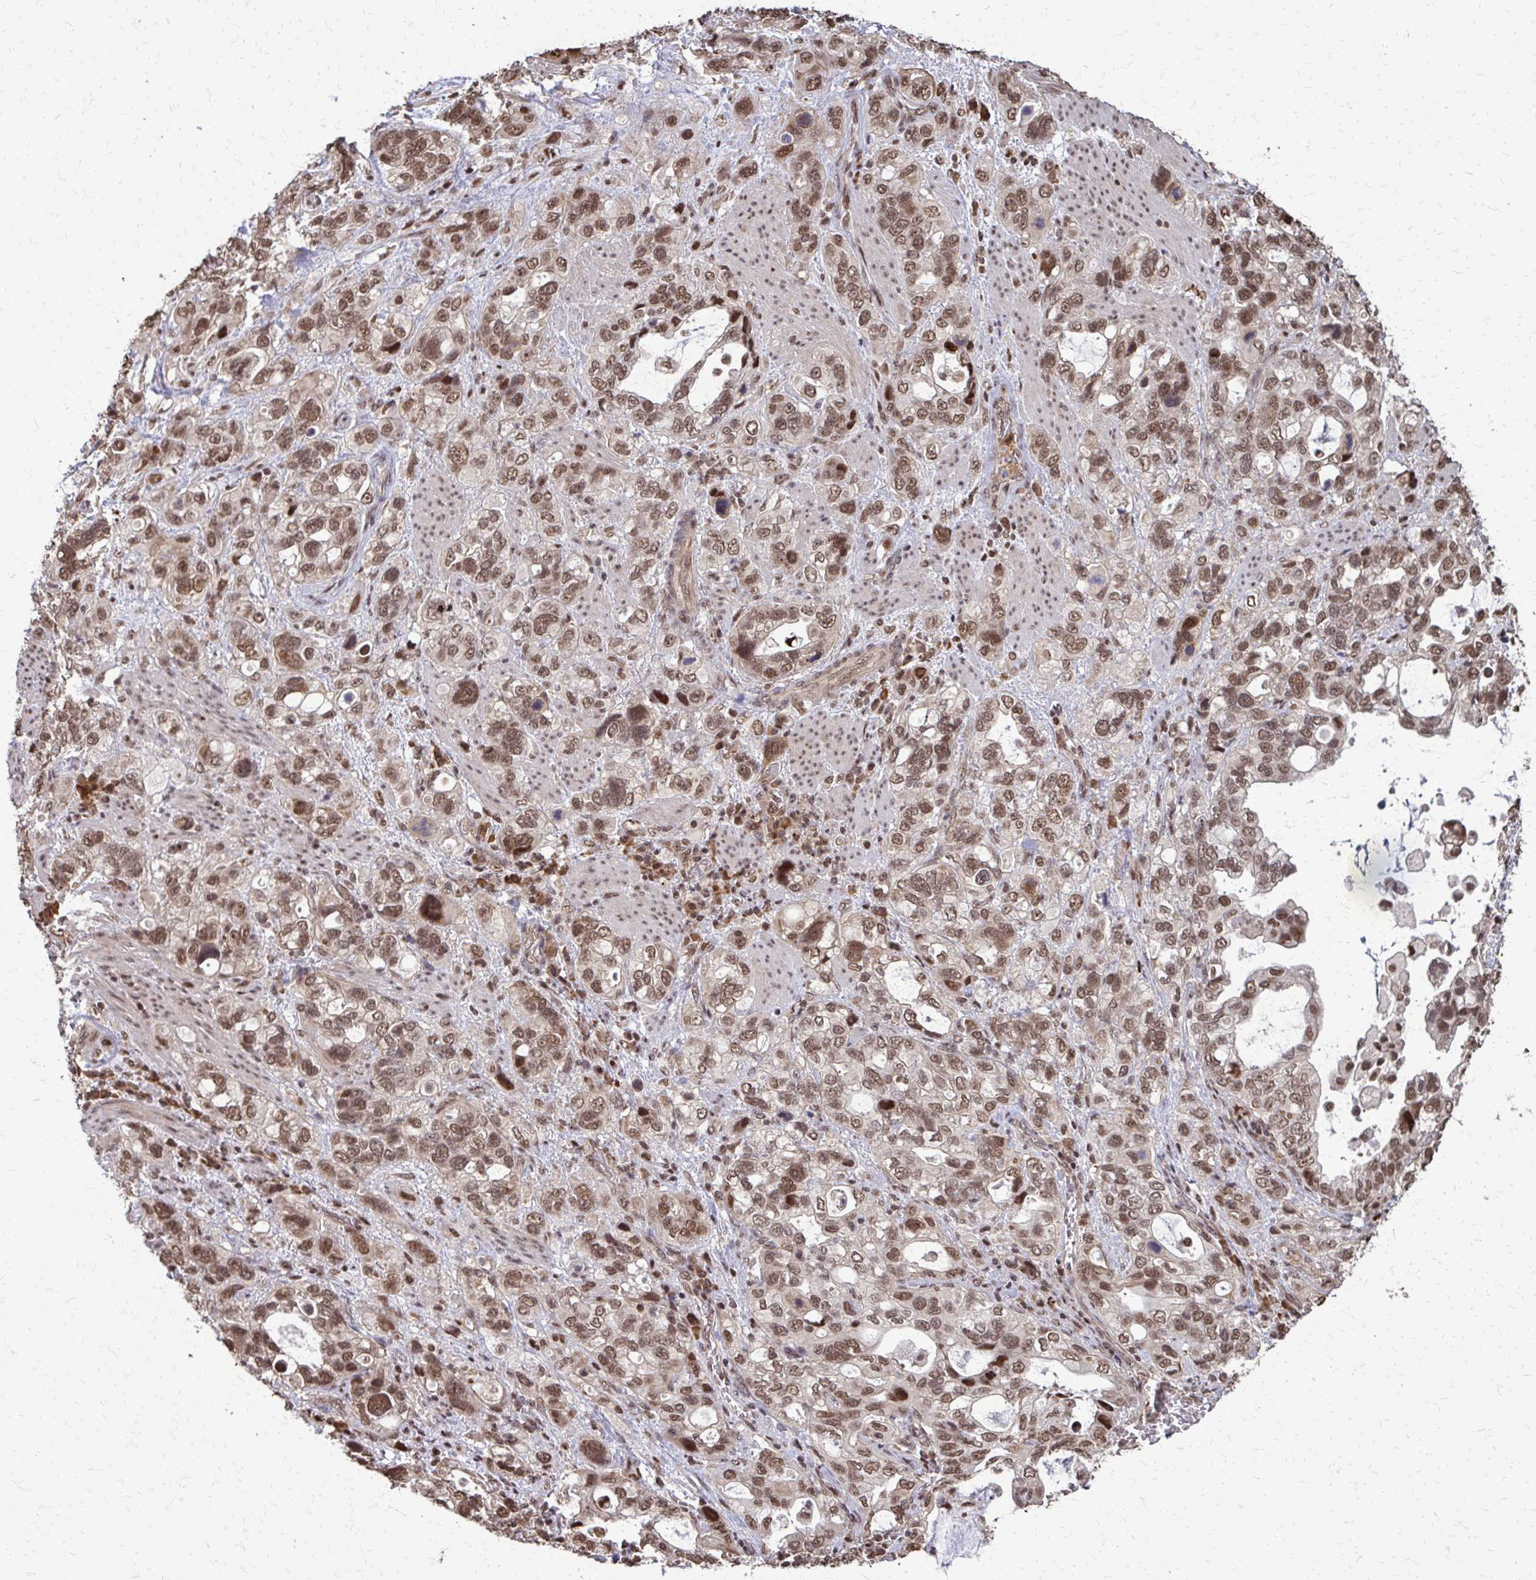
{"staining": {"intensity": "moderate", "quantity": ">75%", "location": "nuclear"}, "tissue": "stomach cancer", "cell_type": "Tumor cells", "image_type": "cancer", "snomed": [{"axis": "morphology", "description": "Adenocarcinoma, NOS"}, {"axis": "topography", "description": "Stomach, upper"}], "caption": "A photomicrograph showing moderate nuclear expression in approximately >75% of tumor cells in stomach adenocarcinoma, as visualized by brown immunohistochemical staining.", "gene": "SS18", "patient": {"sex": "female", "age": 81}}